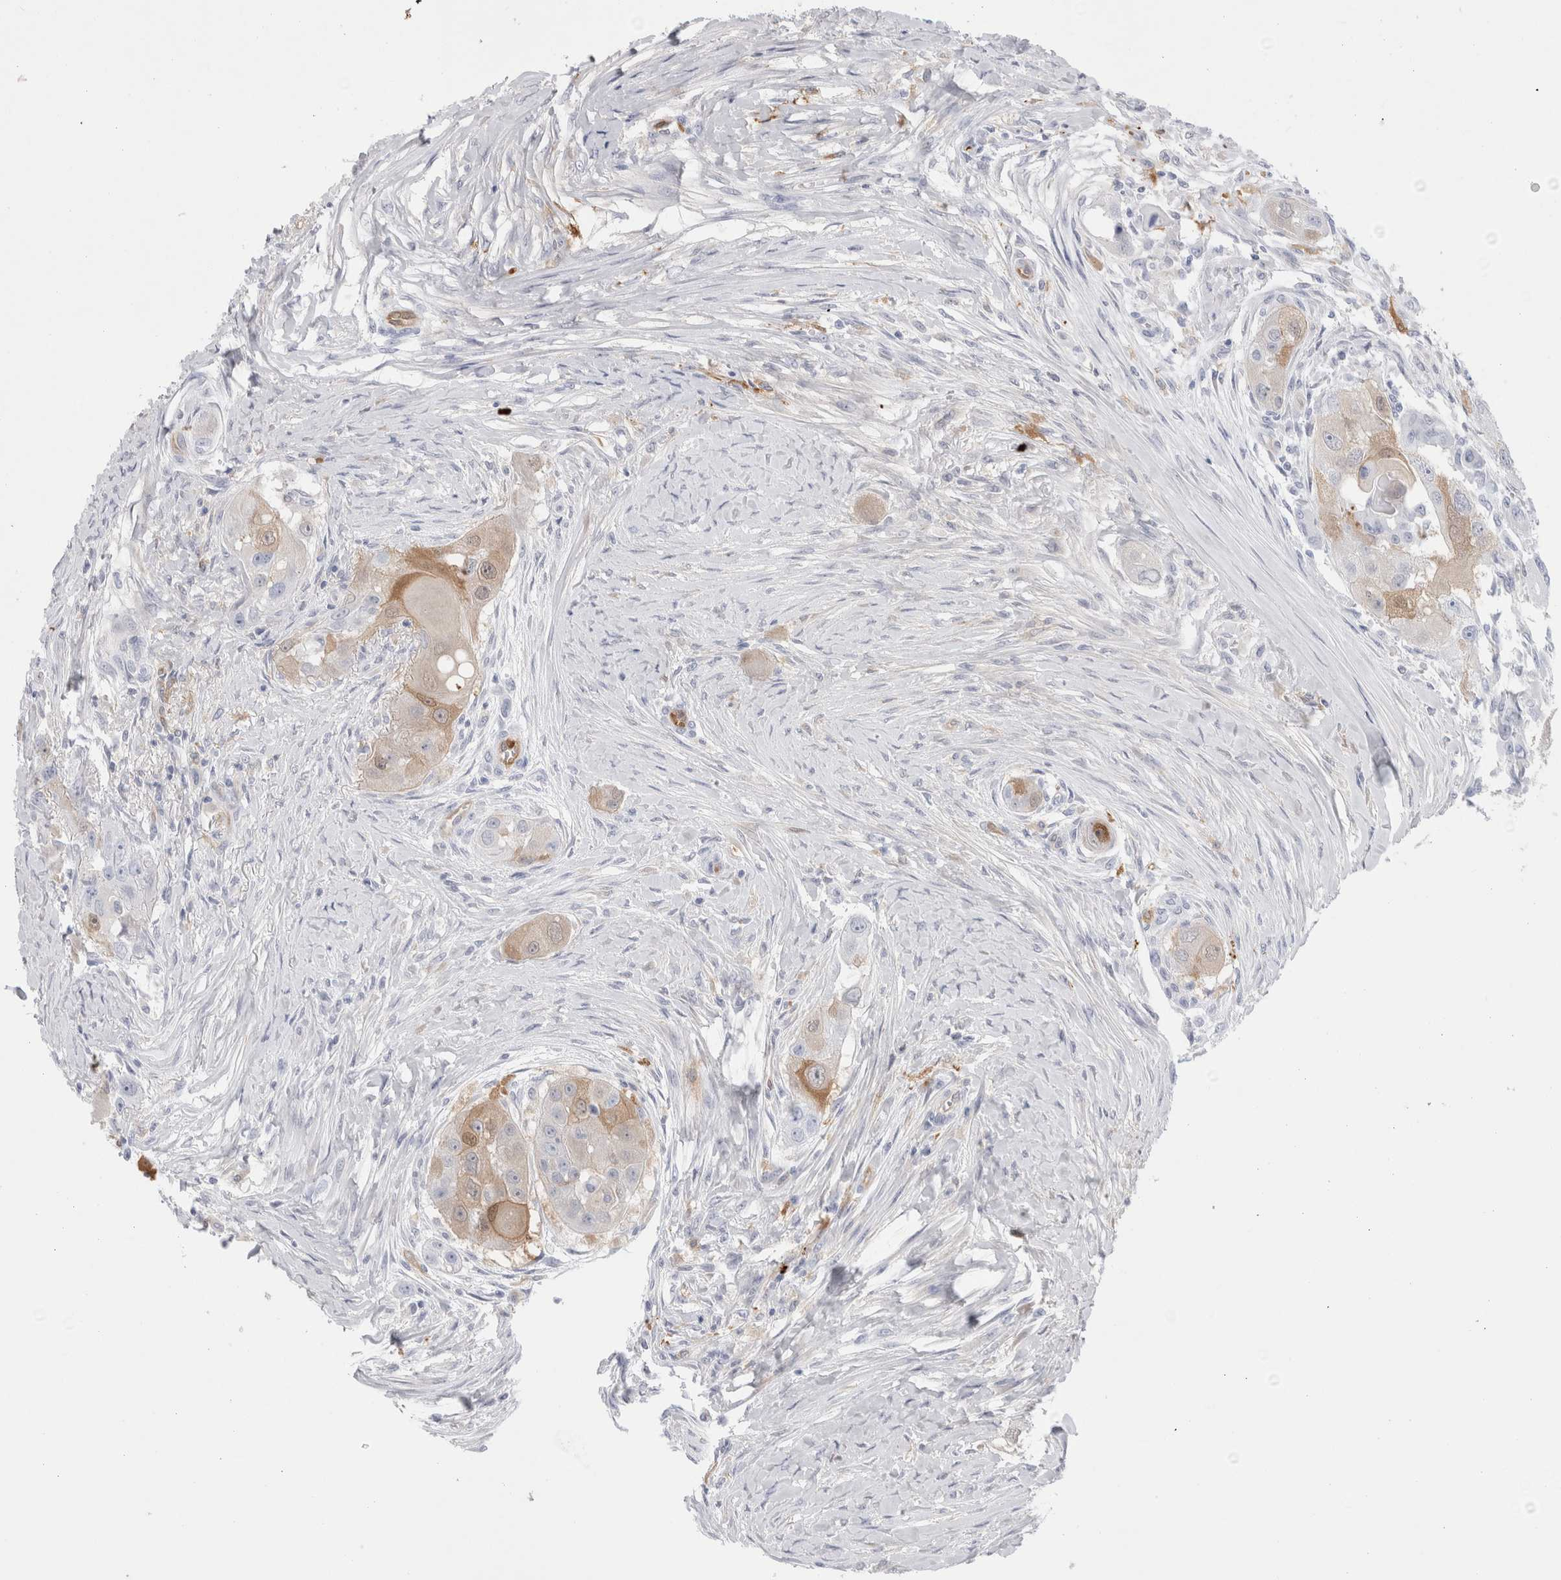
{"staining": {"intensity": "moderate", "quantity": "<25%", "location": "cytoplasmic/membranous,nuclear"}, "tissue": "head and neck cancer", "cell_type": "Tumor cells", "image_type": "cancer", "snomed": [{"axis": "morphology", "description": "Normal tissue, NOS"}, {"axis": "morphology", "description": "Squamous cell carcinoma, NOS"}, {"axis": "topography", "description": "Skeletal muscle"}, {"axis": "topography", "description": "Head-Neck"}], "caption": "IHC histopathology image of neoplastic tissue: human head and neck squamous cell carcinoma stained using IHC shows low levels of moderate protein expression localized specifically in the cytoplasmic/membranous and nuclear of tumor cells, appearing as a cytoplasmic/membranous and nuclear brown color.", "gene": "NAPEPLD", "patient": {"sex": "male", "age": 51}}